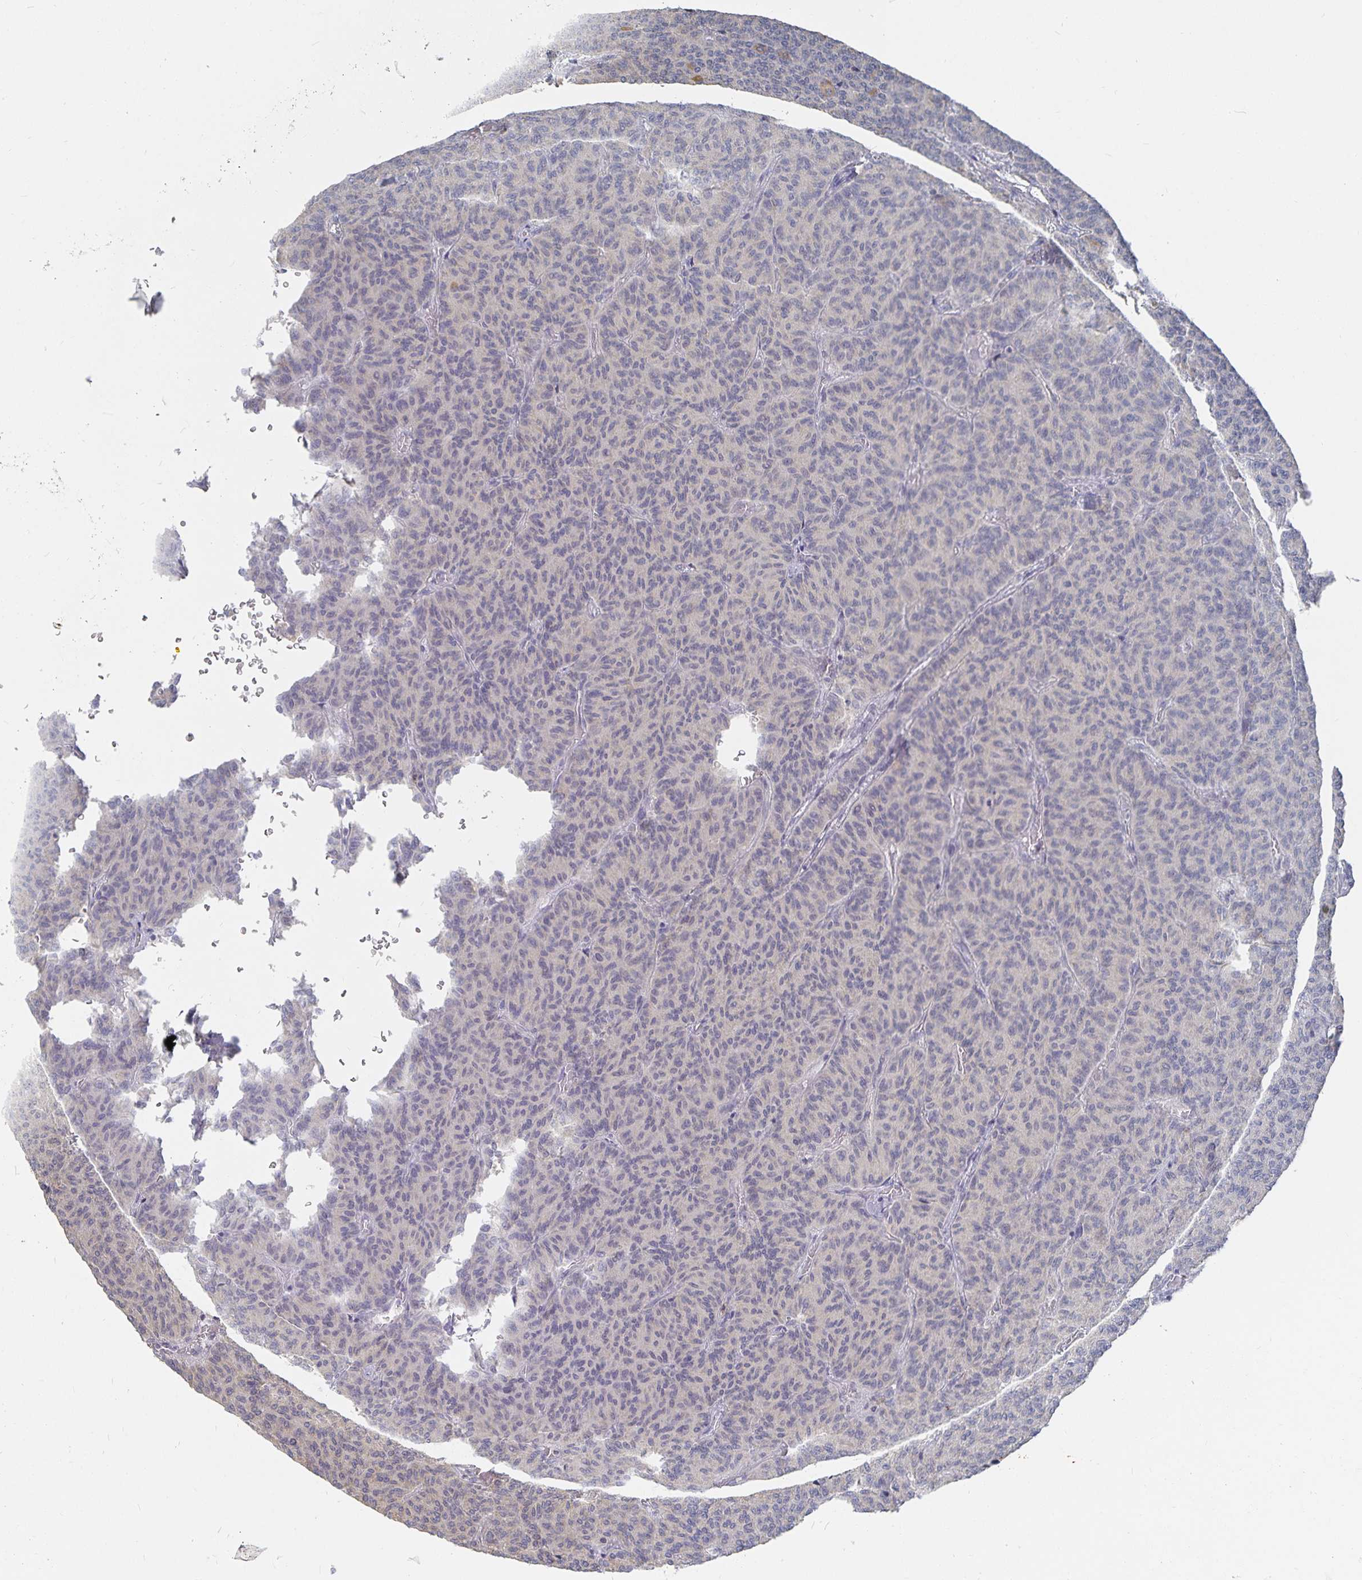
{"staining": {"intensity": "negative", "quantity": "none", "location": "none"}, "tissue": "carcinoid", "cell_type": "Tumor cells", "image_type": "cancer", "snomed": [{"axis": "morphology", "description": "Carcinoid, malignant, NOS"}, {"axis": "topography", "description": "Lung"}], "caption": "The IHC photomicrograph has no significant staining in tumor cells of carcinoid (malignant) tissue.", "gene": "DNAH9", "patient": {"sex": "male", "age": 61}}